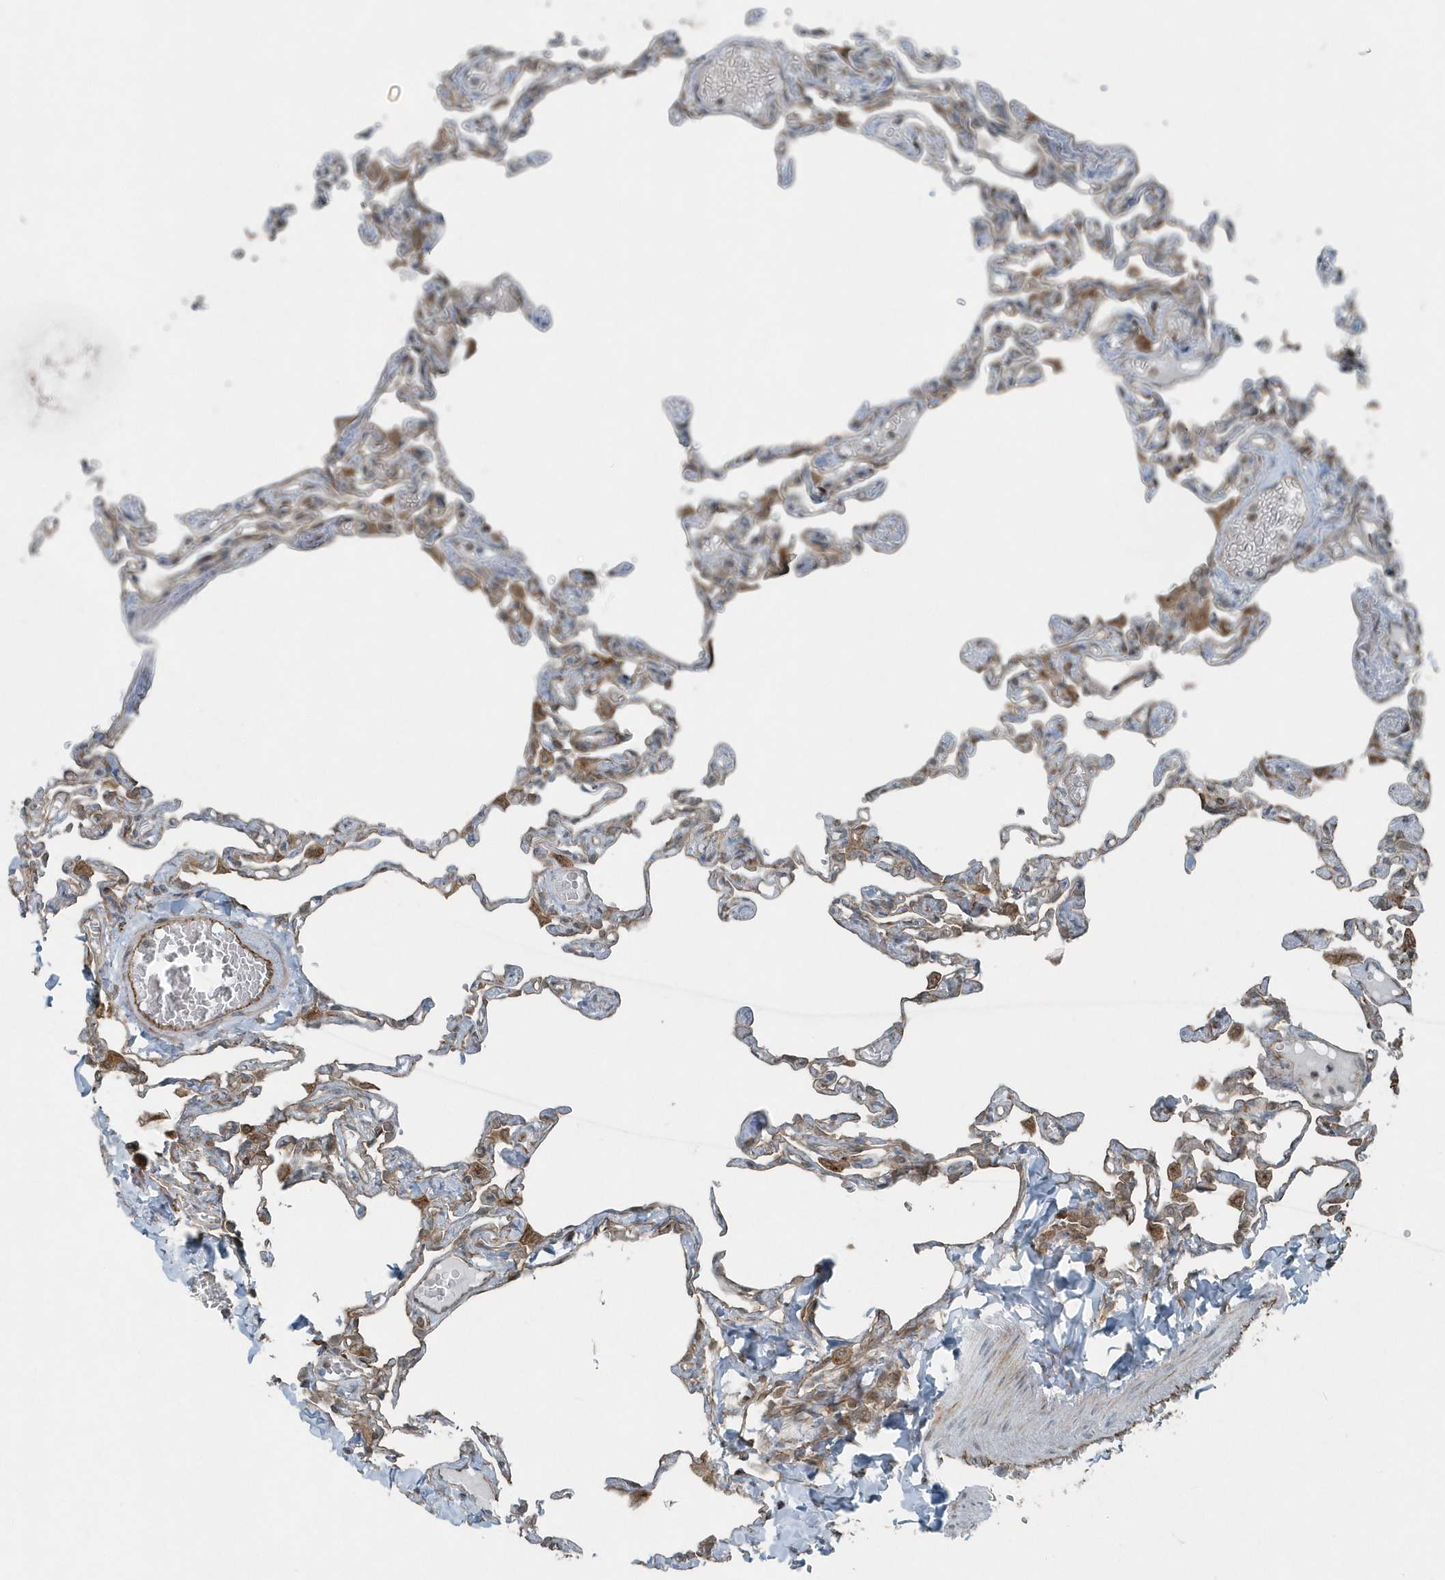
{"staining": {"intensity": "moderate", "quantity": ">75%", "location": "cytoplasmic/membranous"}, "tissue": "lung", "cell_type": "Alveolar cells", "image_type": "normal", "snomed": [{"axis": "morphology", "description": "Normal tissue, NOS"}, {"axis": "topography", "description": "Lung"}], "caption": "High-power microscopy captured an immunohistochemistry histopathology image of unremarkable lung, revealing moderate cytoplasmic/membranous positivity in approximately >75% of alveolar cells. The protein is shown in brown color, while the nuclei are stained blue.", "gene": "GCC2", "patient": {"sex": "male", "age": 21}}